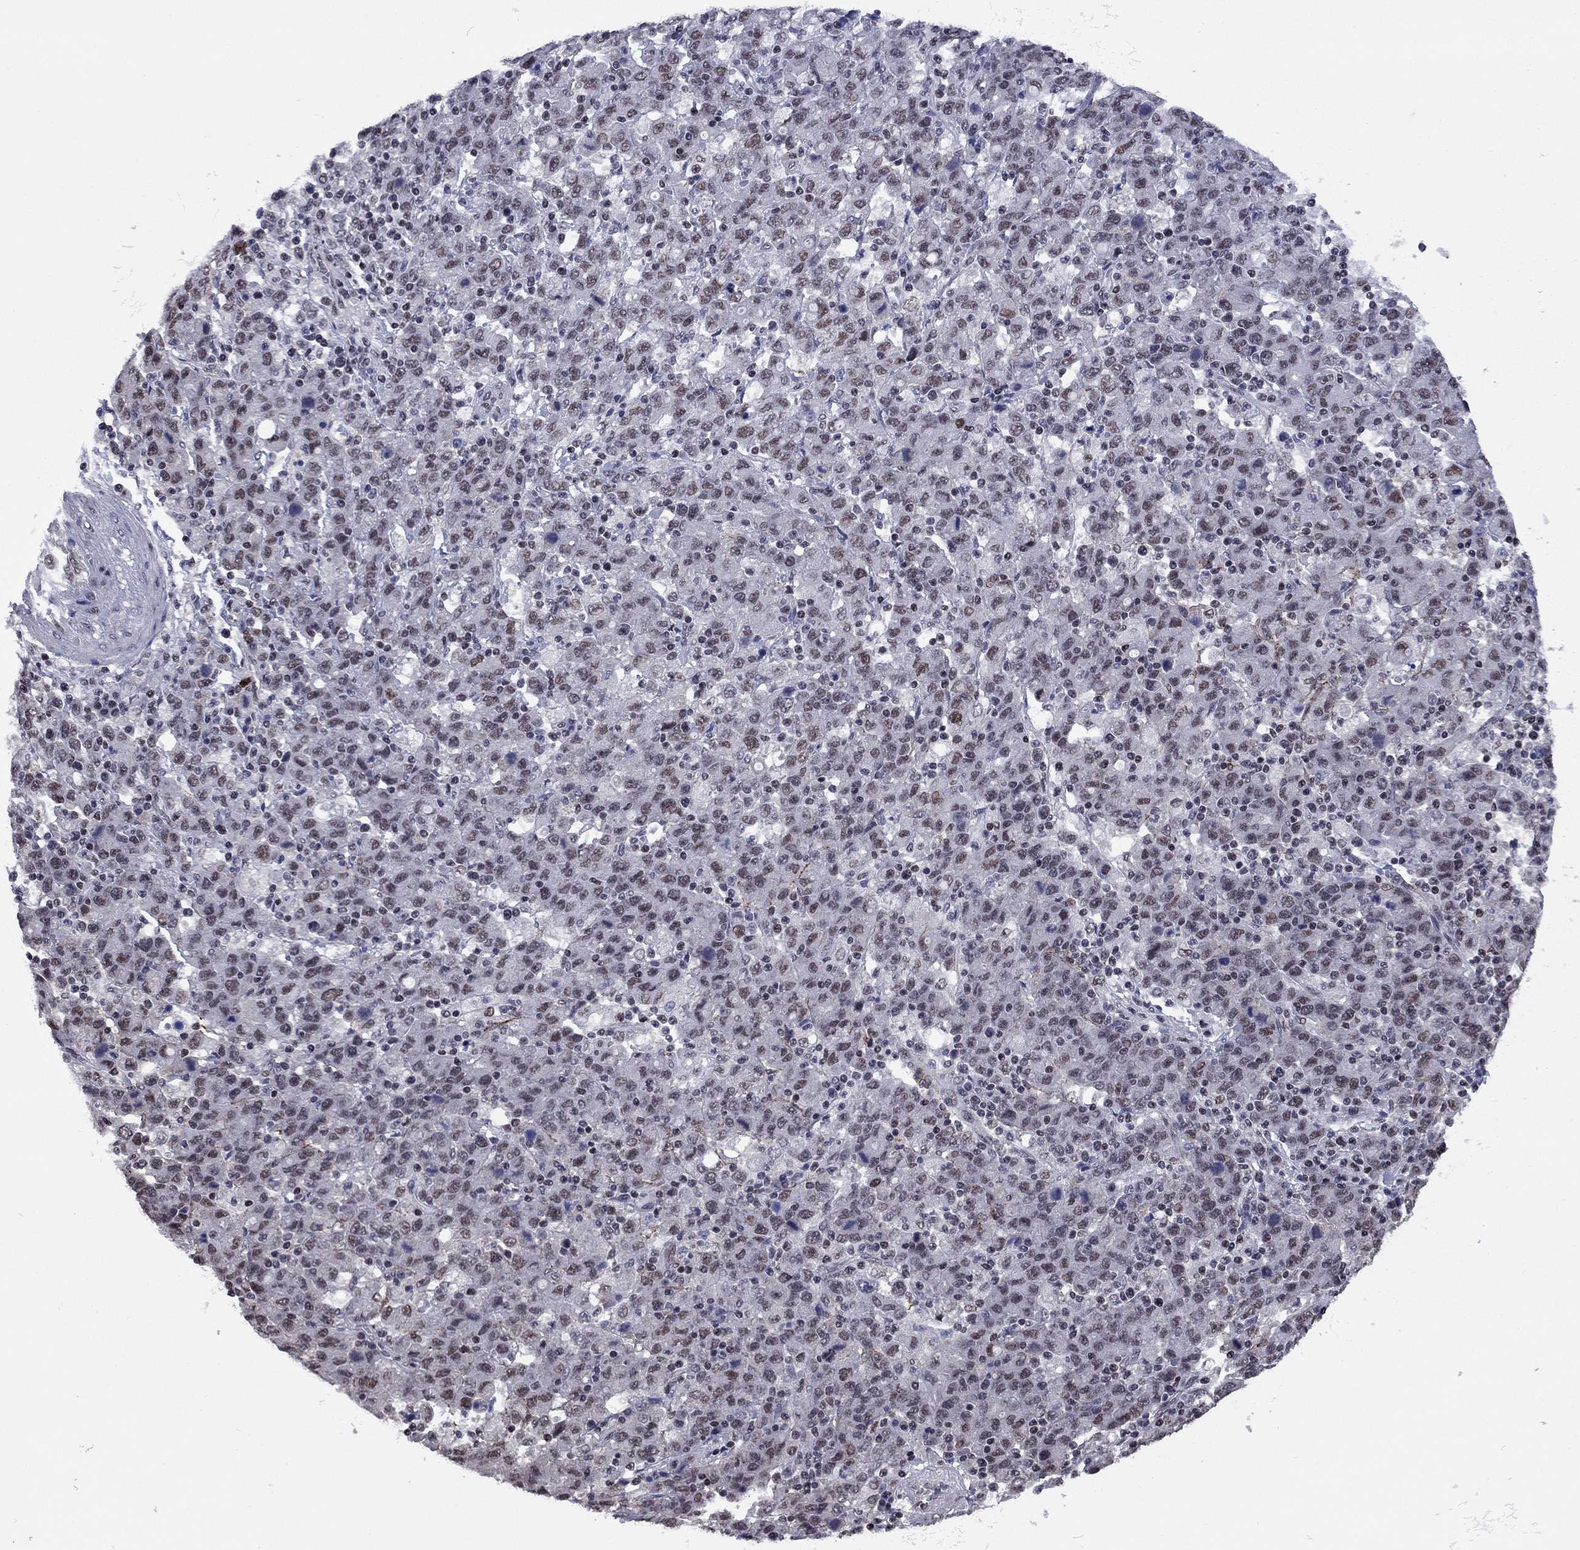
{"staining": {"intensity": "weak", "quantity": "25%-75%", "location": "nuclear"}, "tissue": "stomach cancer", "cell_type": "Tumor cells", "image_type": "cancer", "snomed": [{"axis": "morphology", "description": "Adenocarcinoma, NOS"}, {"axis": "topography", "description": "Stomach, upper"}], "caption": "Immunohistochemistry (IHC) (DAB) staining of human adenocarcinoma (stomach) displays weak nuclear protein positivity in about 25%-75% of tumor cells.", "gene": "TAF9", "patient": {"sex": "male", "age": 69}}